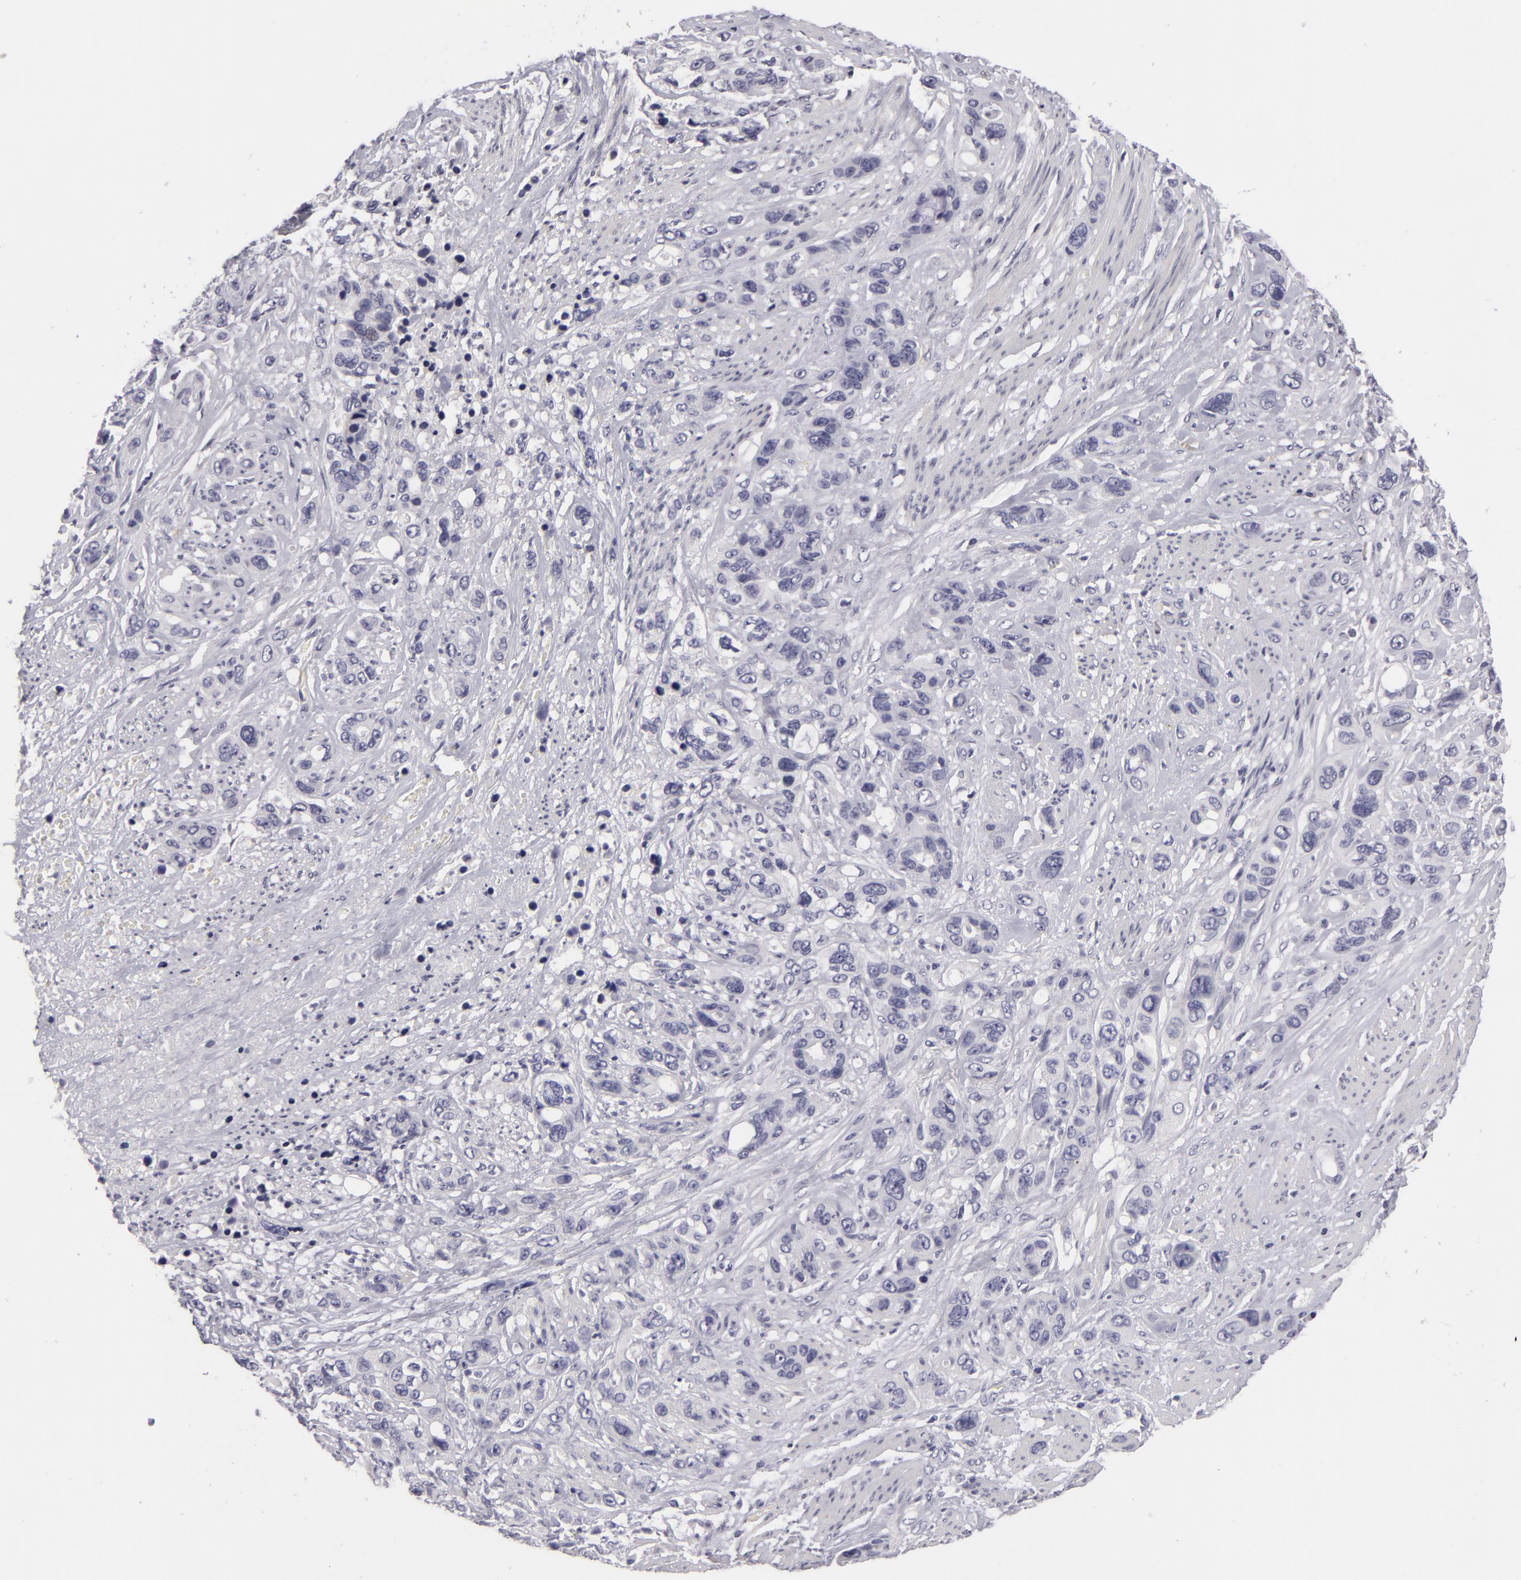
{"staining": {"intensity": "negative", "quantity": "none", "location": "none"}, "tissue": "stomach cancer", "cell_type": "Tumor cells", "image_type": "cancer", "snomed": [{"axis": "morphology", "description": "Adenocarcinoma, NOS"}, {"axis": "topography", "description": "Stomach, upper"}], "caption": "DAB (3,3'-diaminobenzidine) immunohistochemical staining of stomach cancer (adenocarcinoma) displays no significant staining in tumor cells. Brightfield microscopy of IHC stained with DAB (3,3'-diaminobenzidine) (brown) and hematoxylin (blue), captured at high magnification.", "gene": "NLGN4X", "patient": {"sex": "male", "age": 47}}